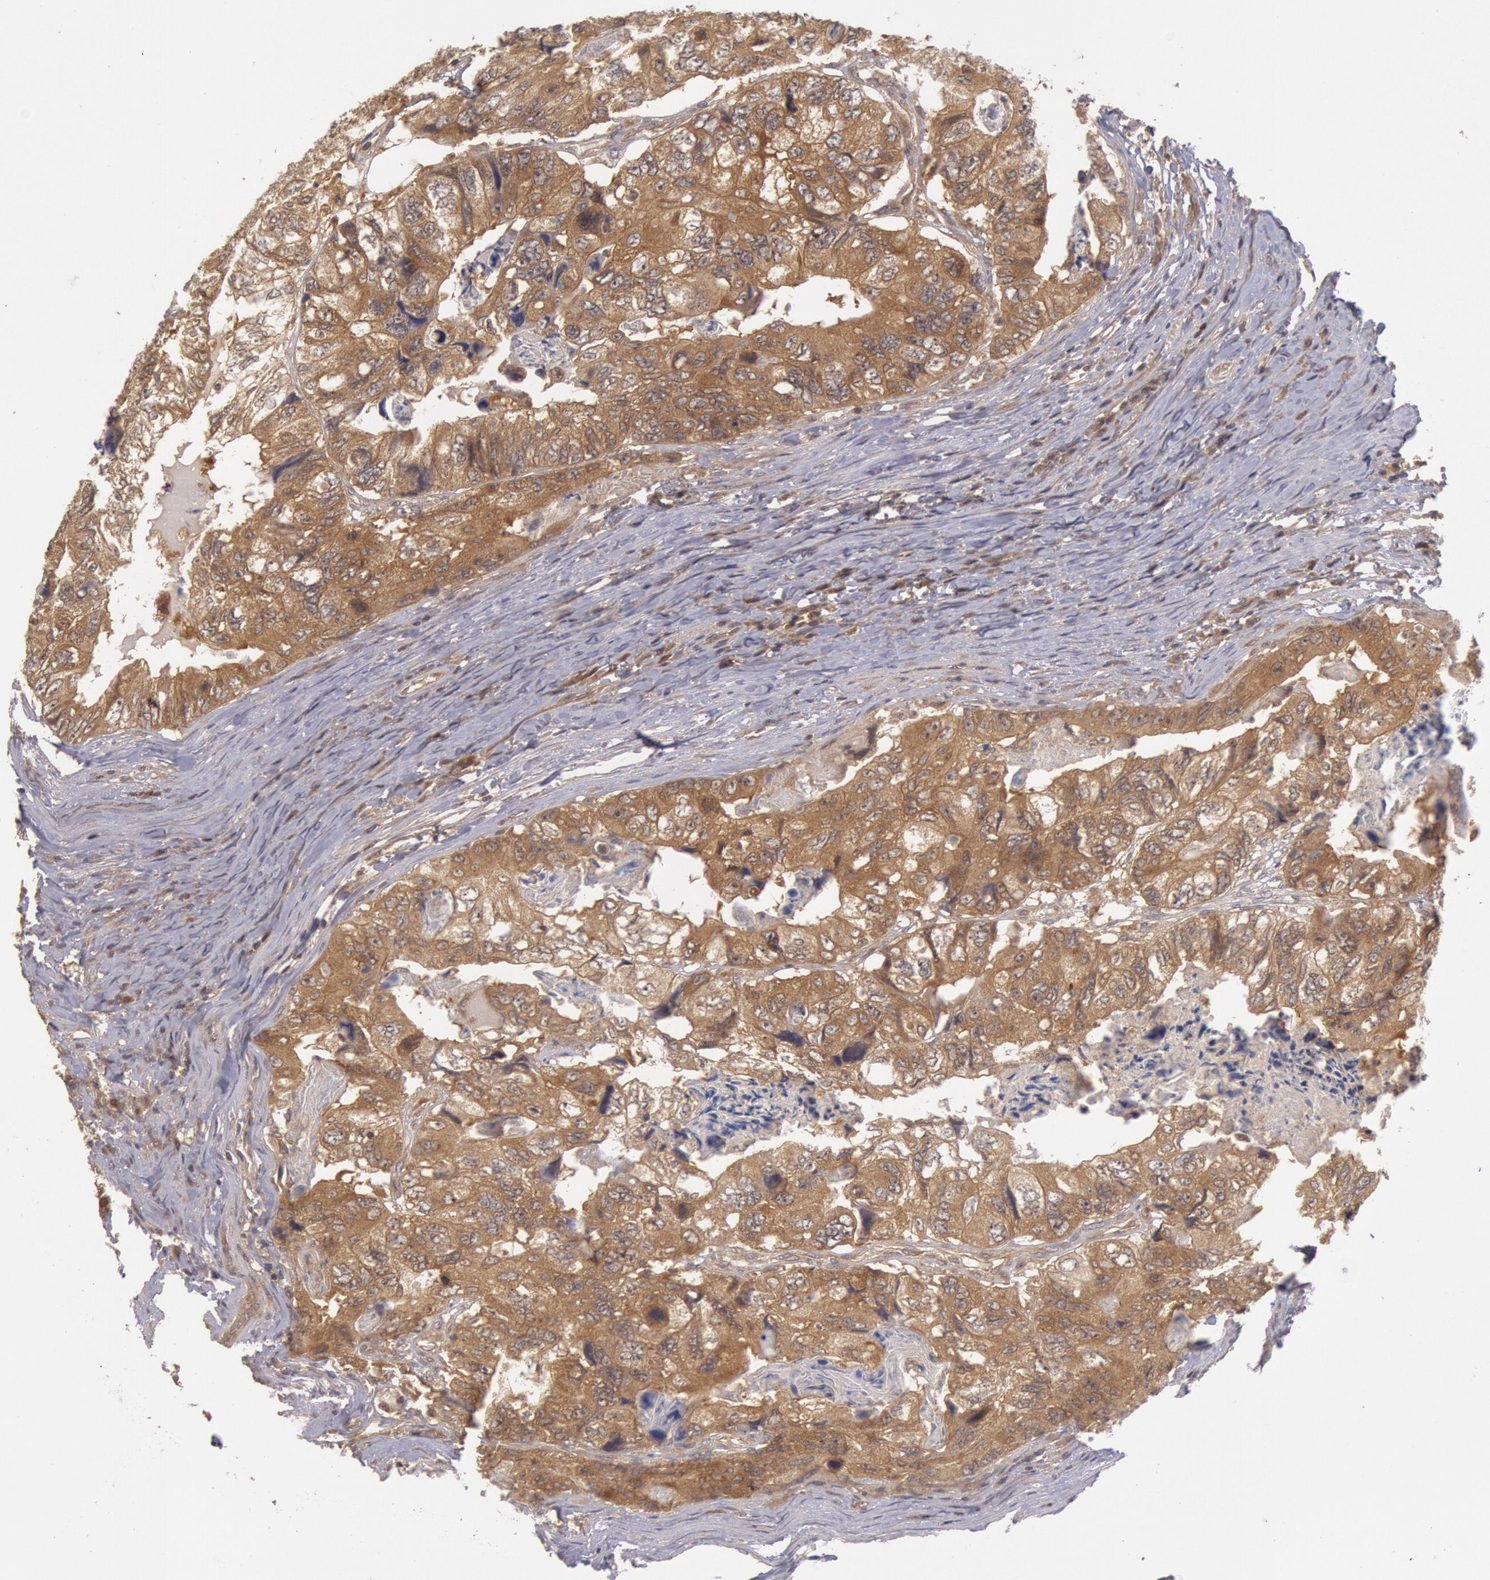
{"staining": {"intensity": "moderate", "quantity": ">75%", "location": "cytoplasmic/membranous"}, "tissue": "colorectal cancer", "cell_type": "Tumor cells", "image_type": "cancer", "snomed": [{"axis": "morphology", "description": "Adenocarcinoma, NOS"}, {"axis": "topography", "description": "Rectum"}], "caption": "A high-resolution image shows IHC staining of colorectal cancer (adenocarcinoma), which demonstrates moderate cytoplasmic/membranous expression in approximately >75% of tumor cells. Using DAB (brown) and hematoxylin (blue) stains, captured at high magnification using brightfield microscopy.", "gene": "BRAF", "patient": {"sex": "female", "age": 82}}